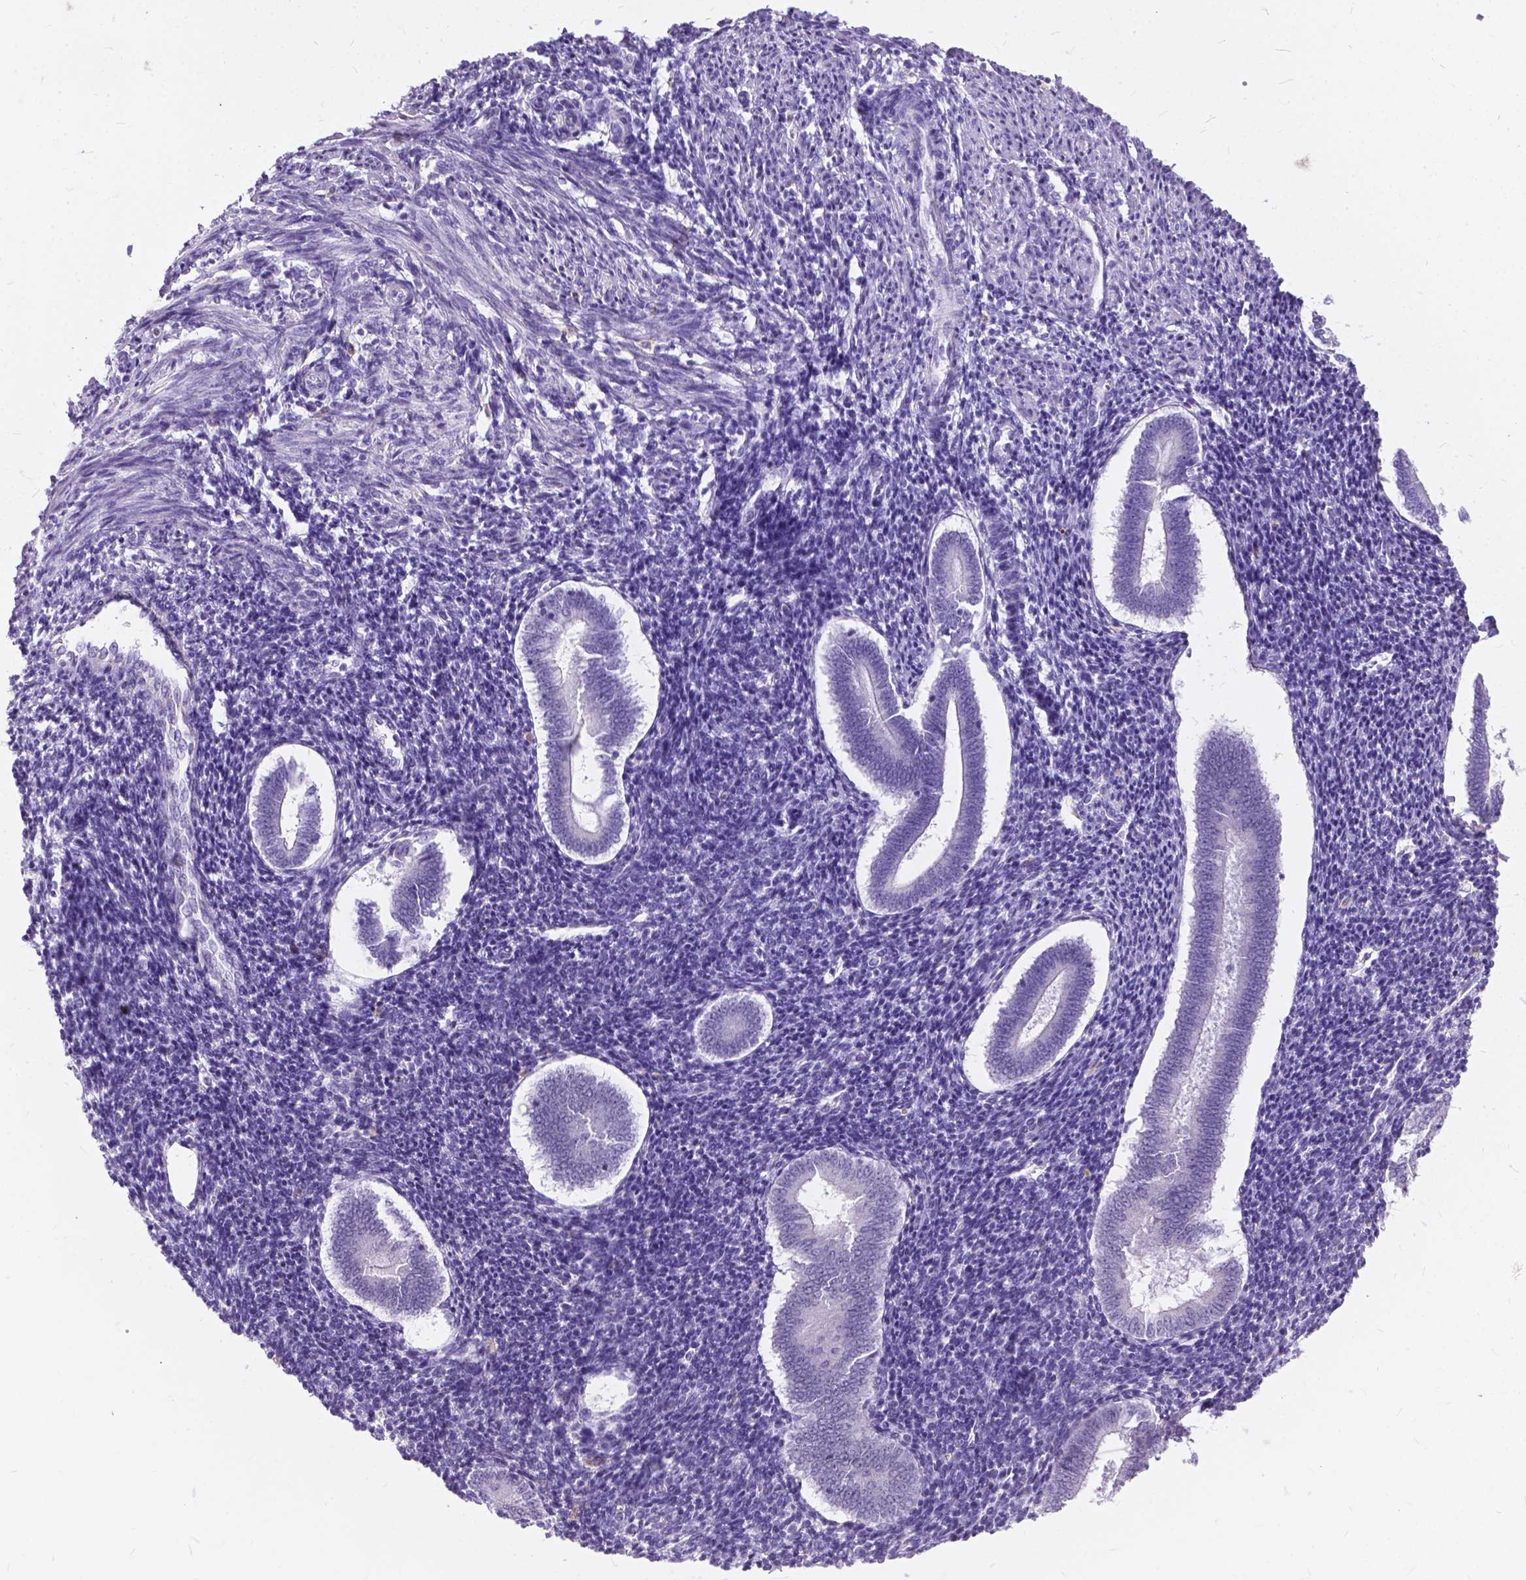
{"staining": {"intensity": "negative", "quantity": "none", "location": "none"}, "tissue": "endometrium", "cell_type": "Cells in endometrial stroma", "image_type": "normal", "snomed": [{"axis": "morphology", "description": "Normal tissue, NOS"}, {"axis": "topography", "description": "Endometrium"}], "caption": "DAB immunohistochemical staining of benign human endometrium demonstrates no significant staining in cells in endometrial stroma.", "gene": "BSND", "patient": {"sex": "female", "age": 25}}